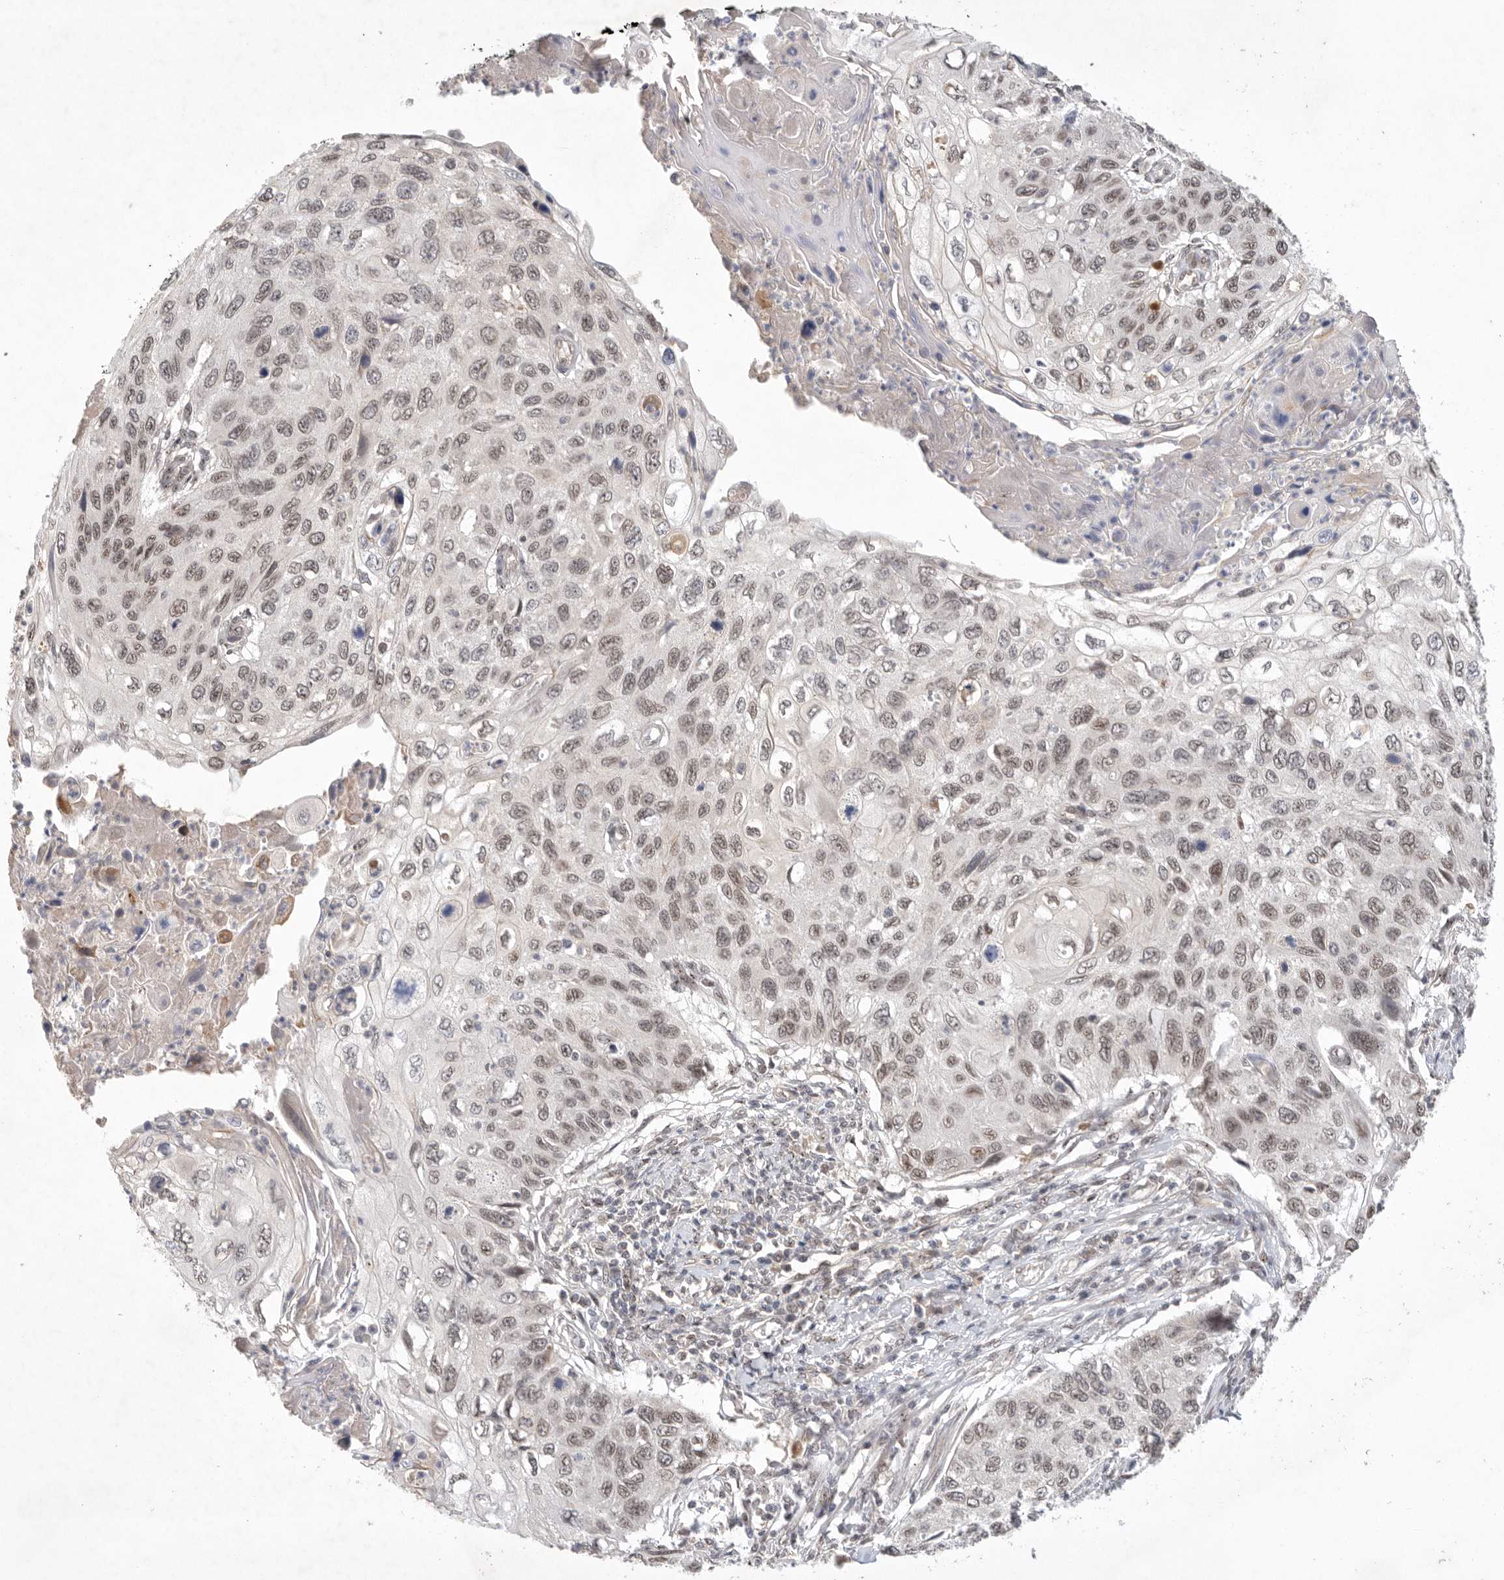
{"staining": {"intensity": "weak", "quantity": ">75%", "location": "nuclear"}, "tissue": "cervical cancer", "cell_type": "Tumor cells", "image_type": "cancer", "snomed": [{"axis": "morphology", "description": "Squamous cell carcinoma, NOS"}, {"axis": "topography", "description": "Cervix"}], "caption": "A brown stain shows weak nuclear staining of a protein in cervical cancer tumor cells.", "gene": "LEMD3", "patient": {"sex": "female", "age": 70}}